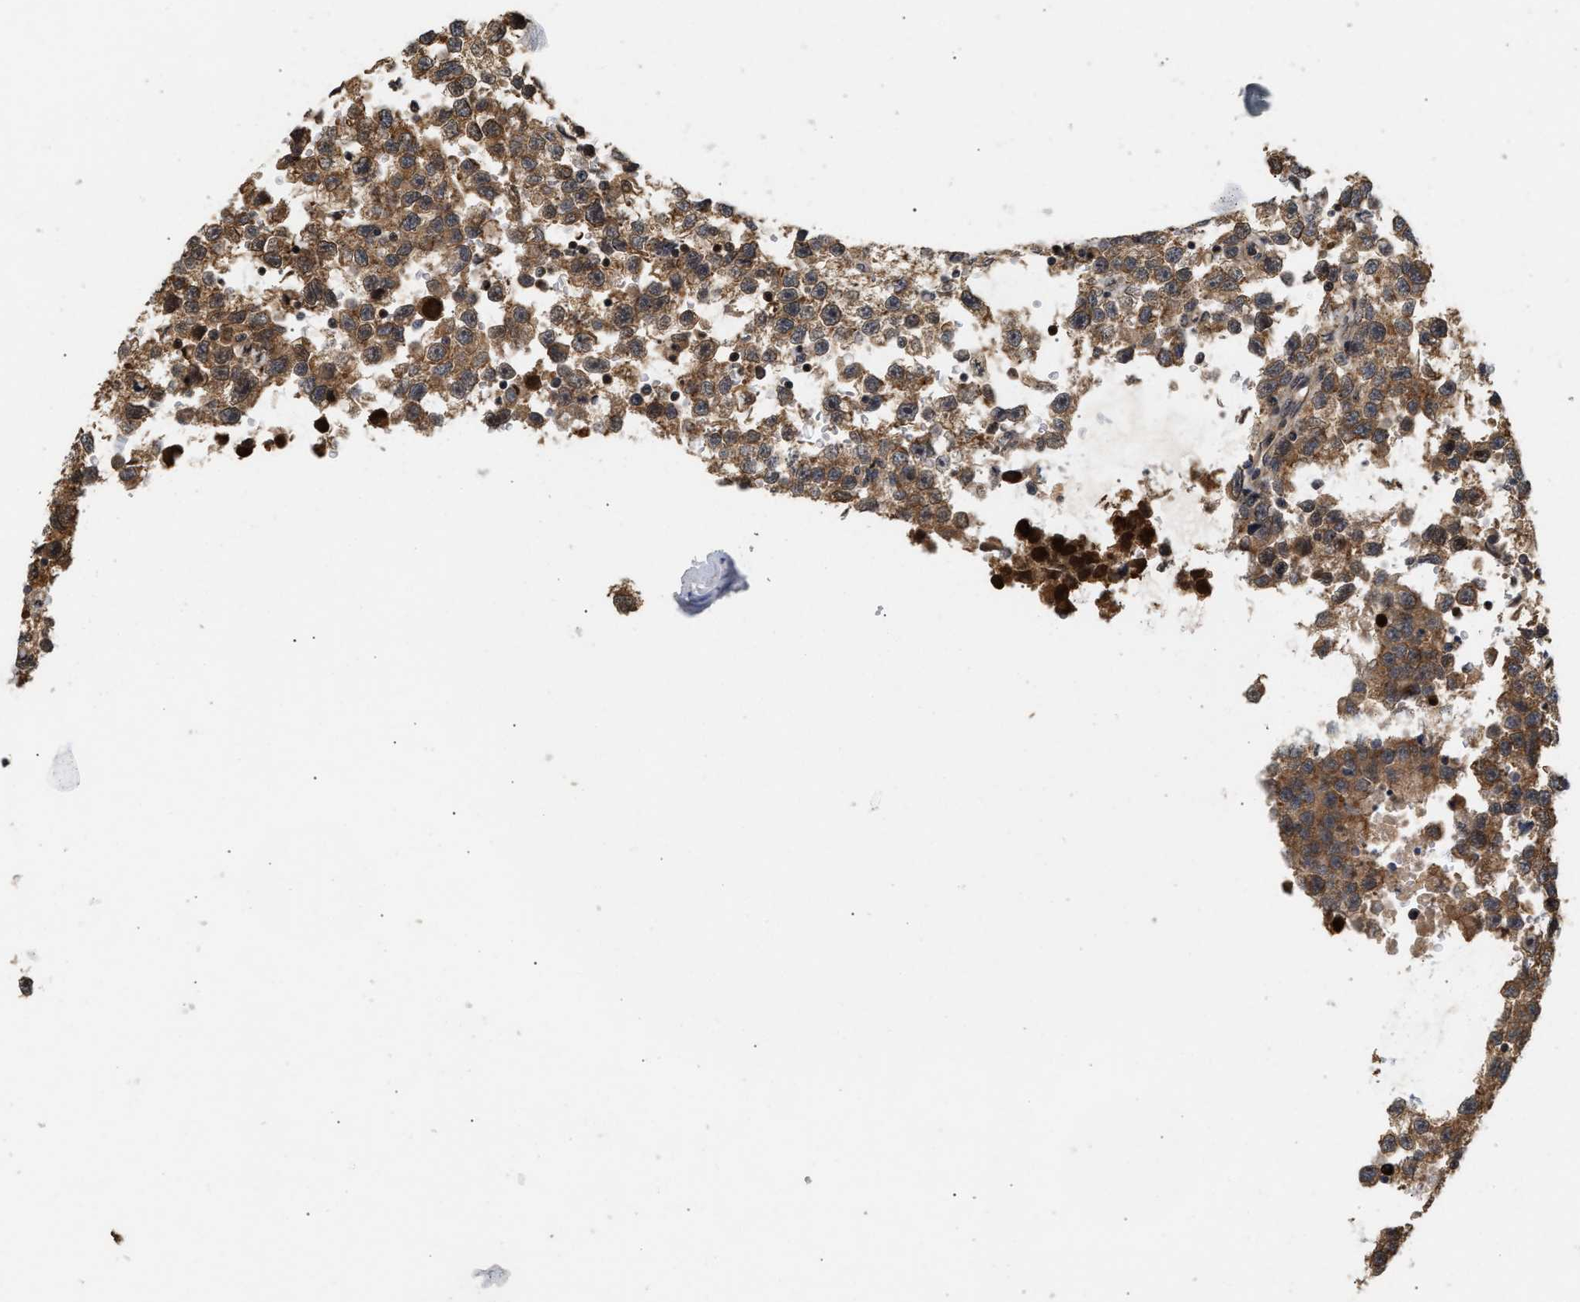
{"staining": {"intensity": "moderate", "quantity": ">75%", "location": "cytoplasmic/membranous"}, "tissue": "testis cancer", "cell_type": "Tumor cells", "image_type": "cancer", "snomed": [{"axis": "morphology", "description": "Seminoma, NOS"}, {"axis": "topography", "description": "Testis"}], "caption": "Immunohistochemistry (IHC) (DAB) staining of testis seminoma exhibits moderate cytoplasmic/membranous protein expression in approximately >75% of tumor cells.", "gene": "ABHD5", "patient": {"sex": "male", "age": 33}}